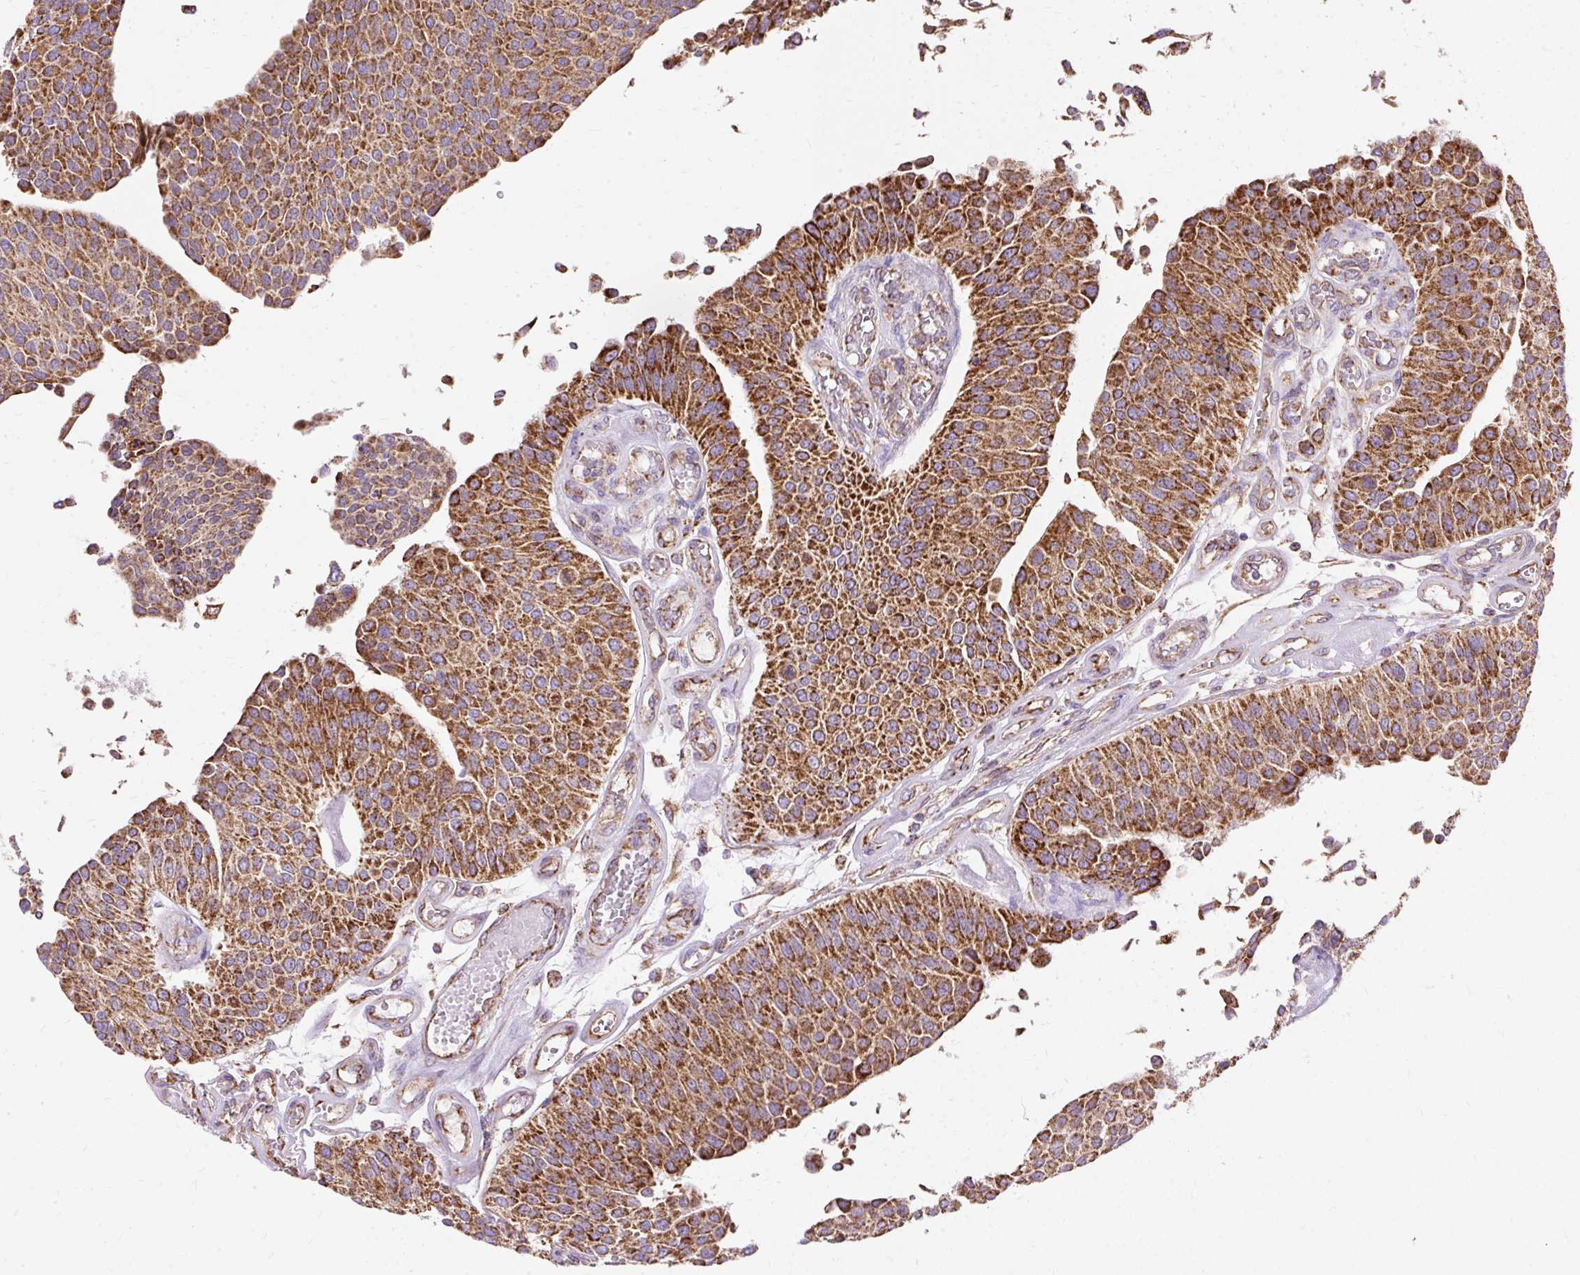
{"staining": {"intensity": "strong", "quantity": ">75%", "location": "cytoplasmic/membranous"}, "tissue": "urothelial cancer", "cell_type": "Tumor cells", "image_type": "cancer", "snomed": [{"axis": "morphology", "description": "Urothelial carcinoma, NOS"}, {"axis": "topography", "description": "Urinary bladder"}], "caption": "Protein expression by IHC shows strong cytoplasmic/membranous staining in about >75% of tumor cells in urothelial cancer.", "gene": "CEP290", "patient": {"sex": "male", "age": 55}}